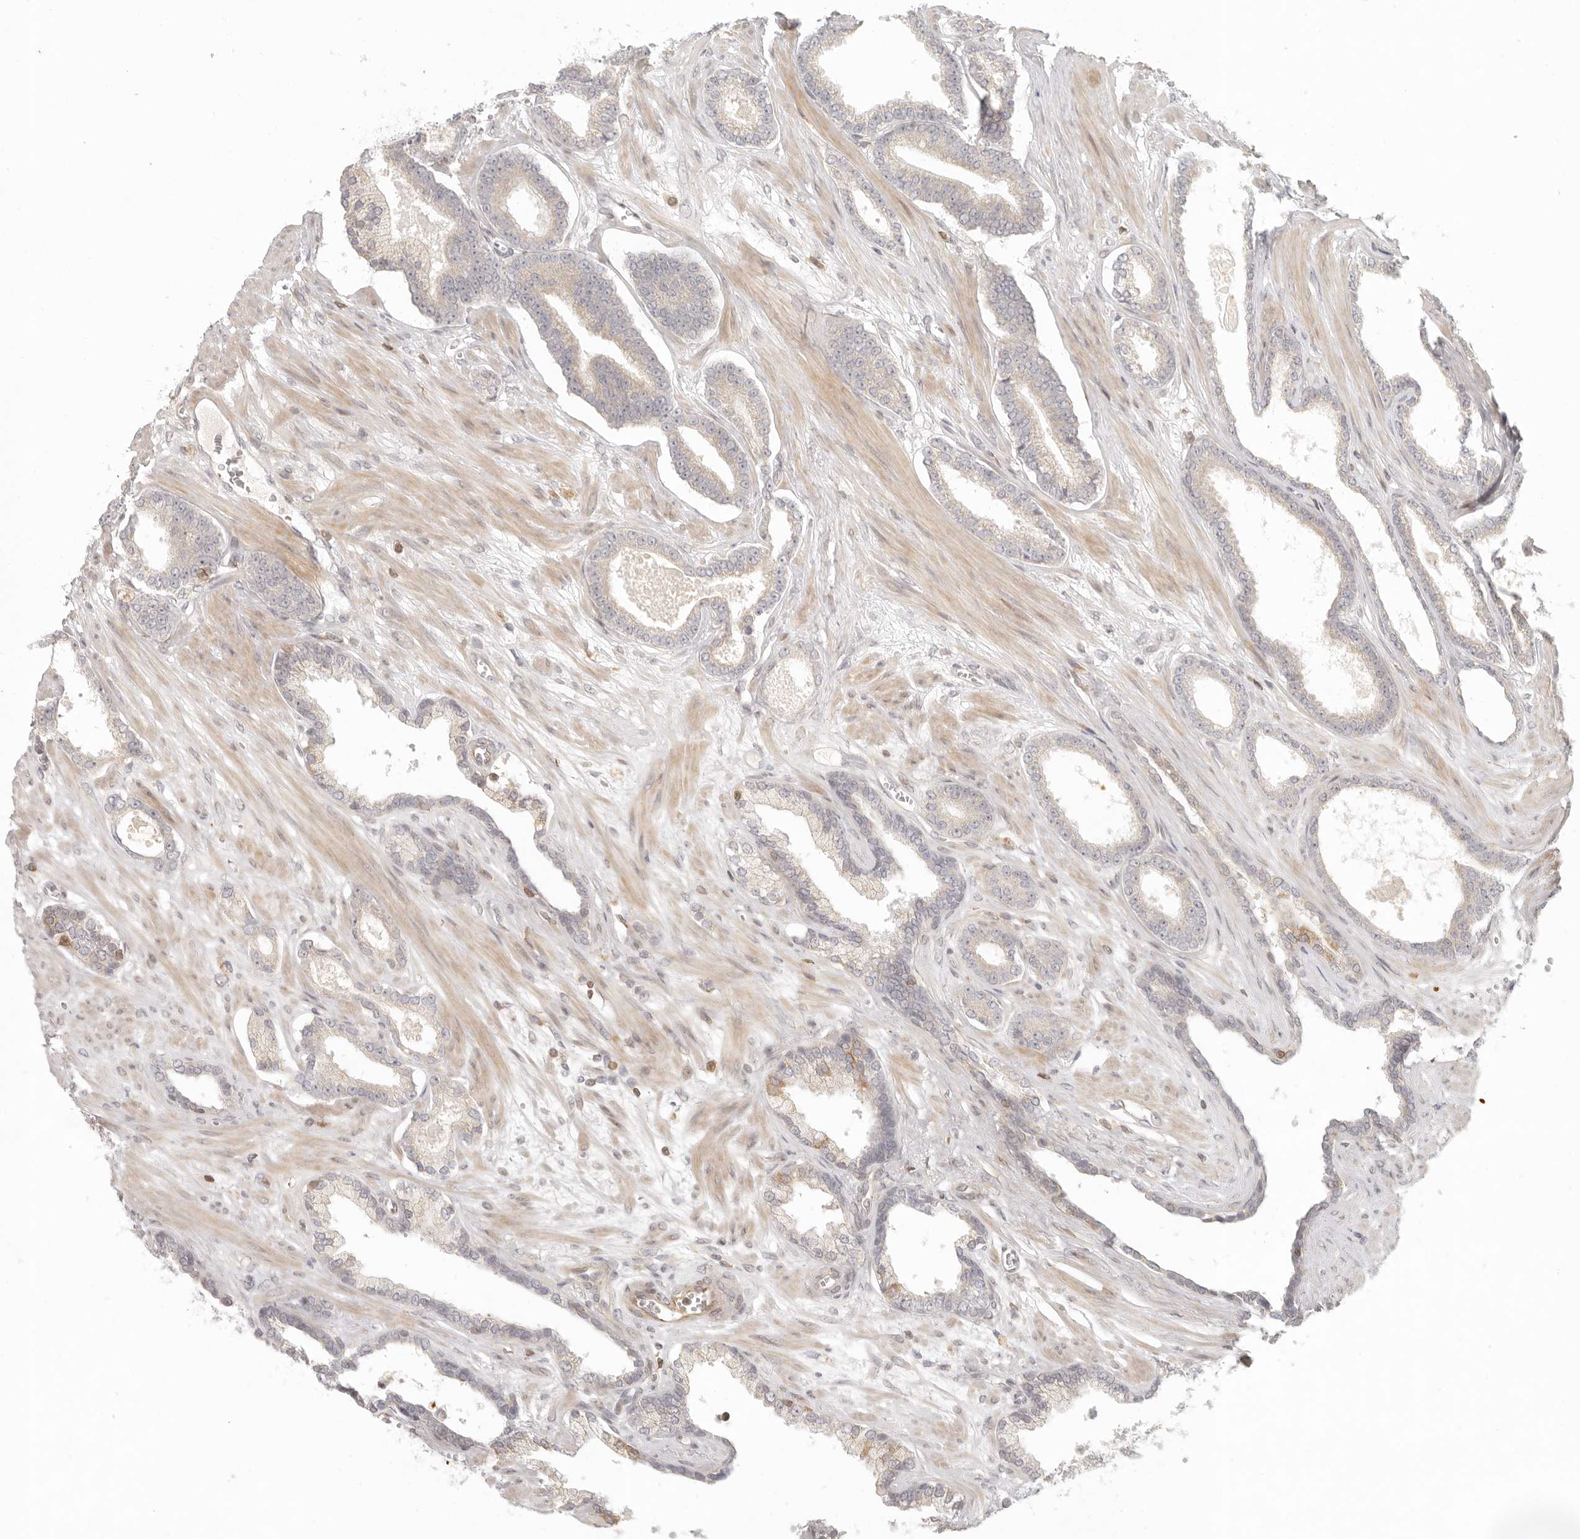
{"staining": {"intensity": "negative", "quantity": "none", "location": "none"}, "tissue": "prostate cancer", "cell_type": "Tumor cells", "image_type": "cancer", "snomed": [{"axis": "morphology", "description": "Adenocarcinoma, Low grade"}, {"axis": "topography", "description": "Prostate"}], "caption": "Human adenocarcinoma (low-grade) (prostate) stained for a protein using immunohistochemistry shows no expression in tumor cells.", "gene": "AHDC1", "patient": {"sex": "male", "age": 70}}